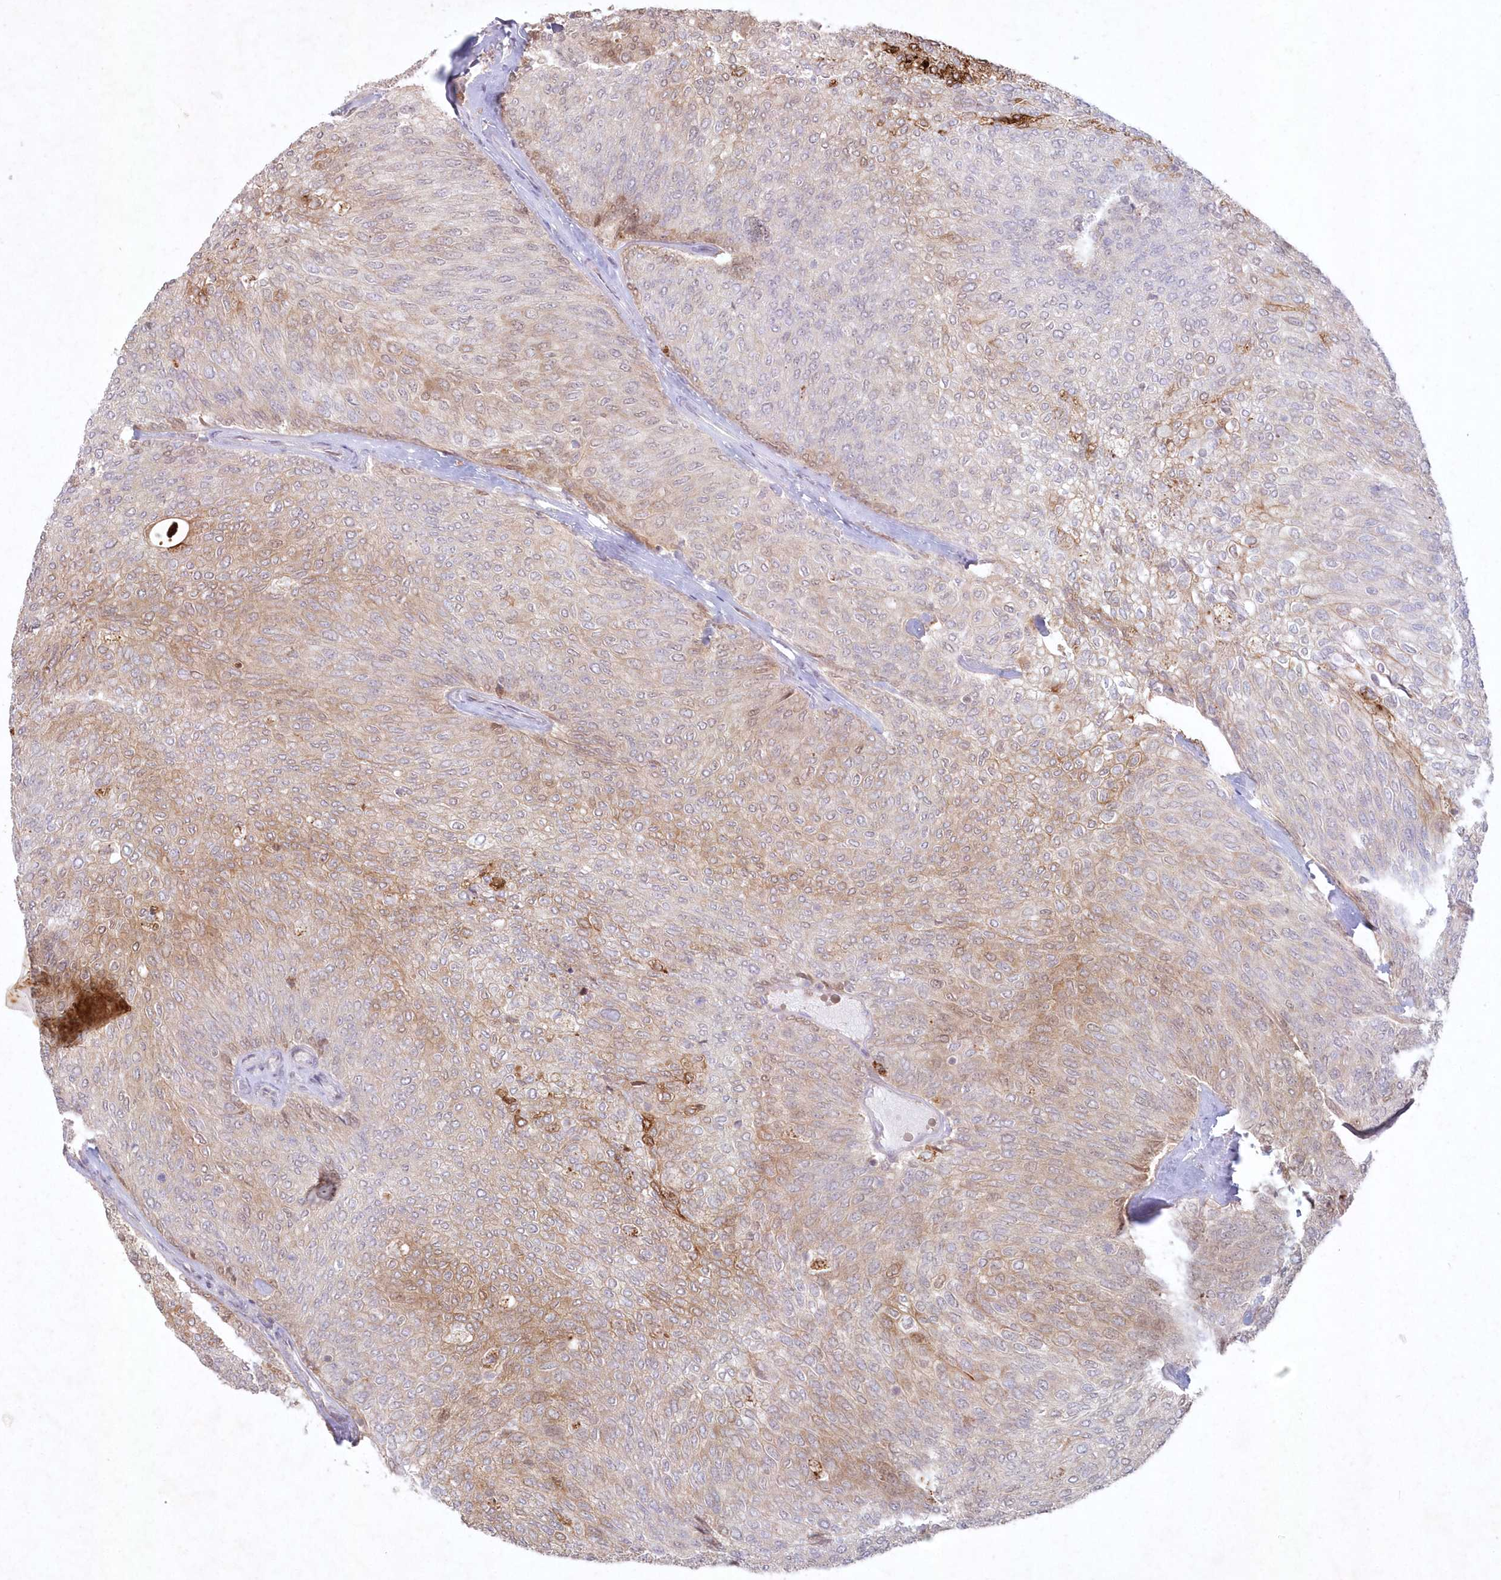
{"staining": {"intensity": "weak", "quantity": "25%-75%", "location": "cytoplasmic/membranous"}, "tissue": "urothelial cancer", "cell_type": "Tumor cells", "image_type": "cancer", "snomed": [{"axis": "morphology", "description": "Urothelial carcinoma, Low grade"}, {"axis": "topography", "description": "Urinary bladder"}], "caption": "Approximately 25%-75% of tumor cells in low-grade urothelial carcinoma exhibit weak cytoplasmic/membranous protein positivity as visualized by brown immunohistochemical staining.", "gene": "ASCC1", "patient": {"sex": "female", "age": 79}}